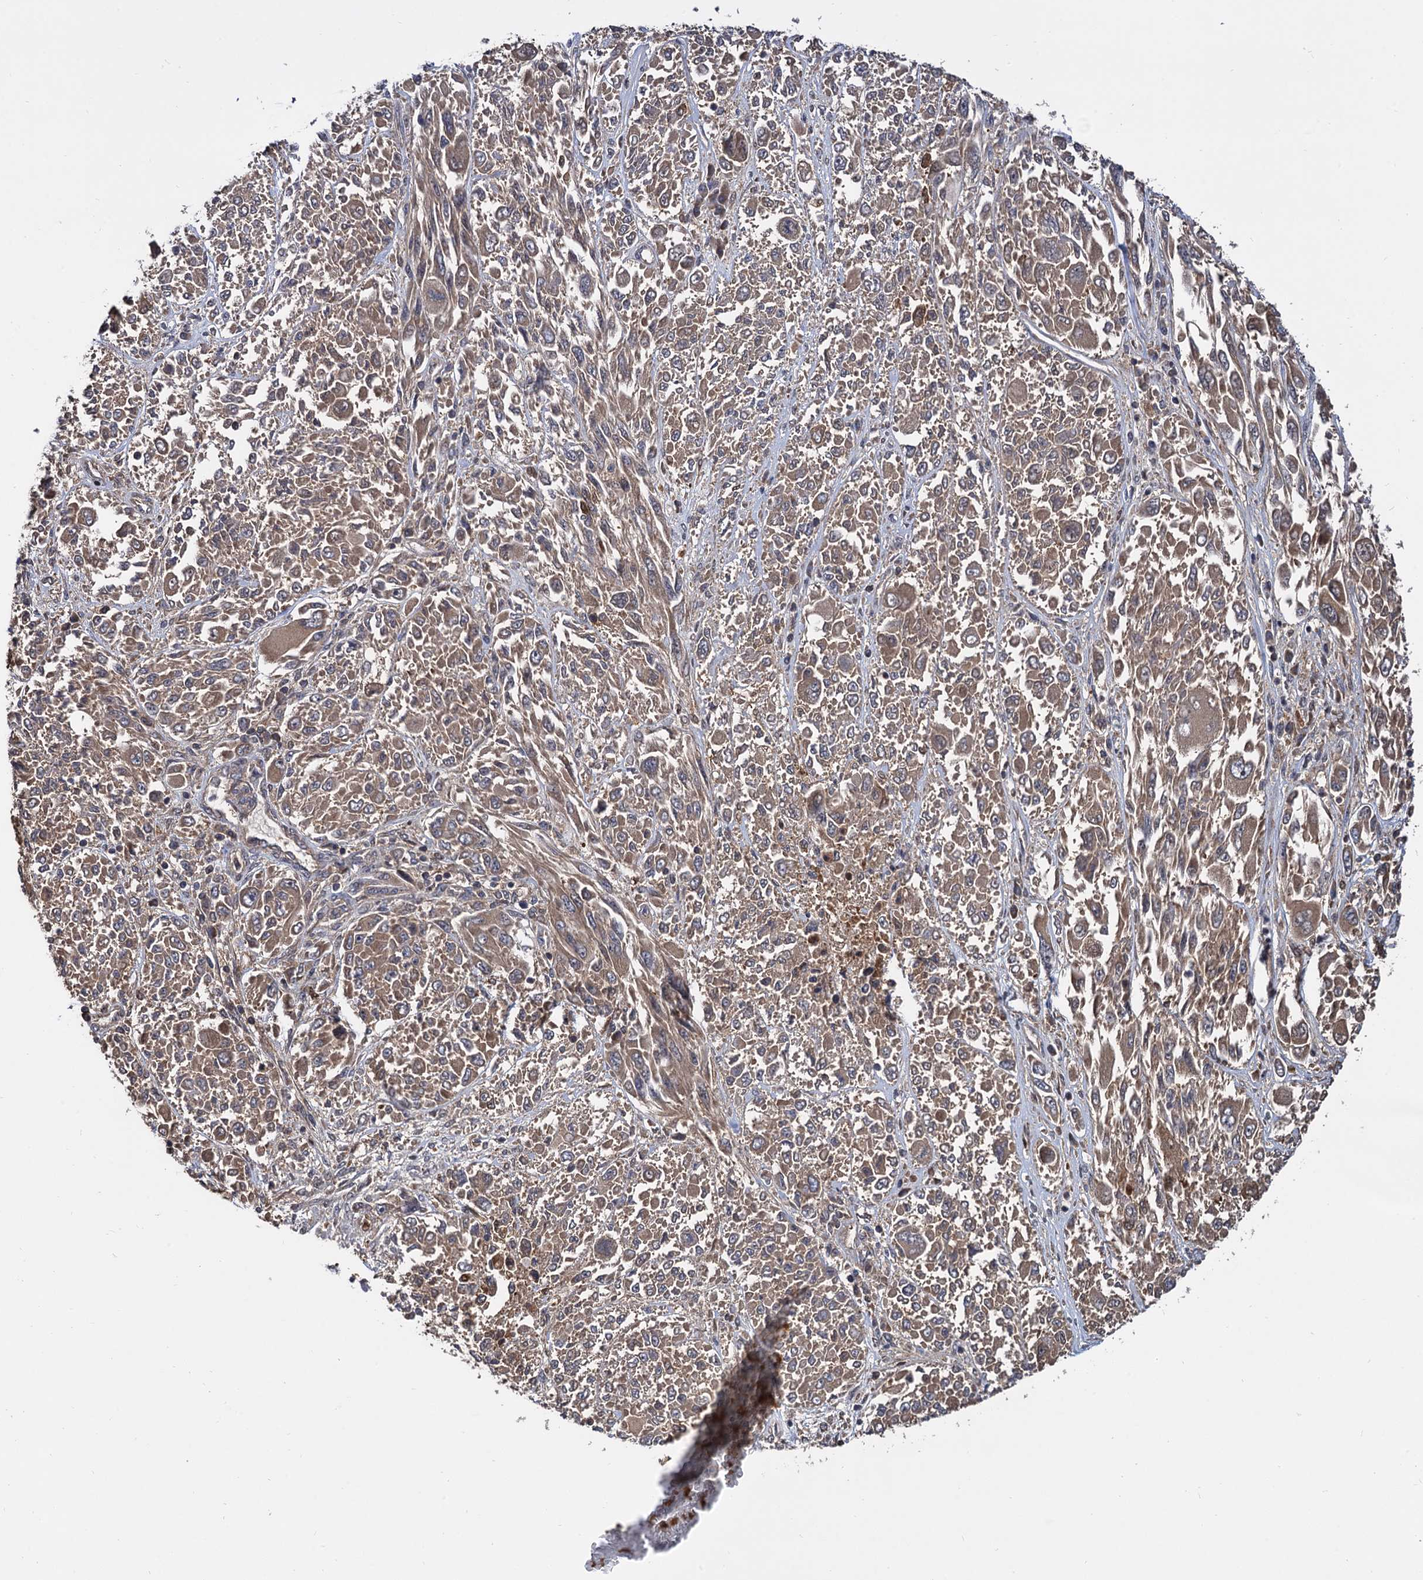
{"staining": {"intensity": "weak", "quantity": ">75%", "location": "cytoplasmic/membranous"}, "tissue": "melanoma", "cell_type": "Tumor cells", "image_type": "cancer", "snomed": [{"axis": "morphology", "description": "Malignant melanoma, NOS"}, {"axis": "topography", "description": "Skin"}], "caption": "High-magnification brightfield microscopy of malignant melanoma stained with DAB (3,3'-diaminobenzidine) (brown) and counterstained with hematoxylin (blue). tumor cells exhibit weak cytoplasmic/membranous expression is identified in about>75% of cells.", "gene": "SELENOP", "patient": {"sex": "female", "age": 91}}